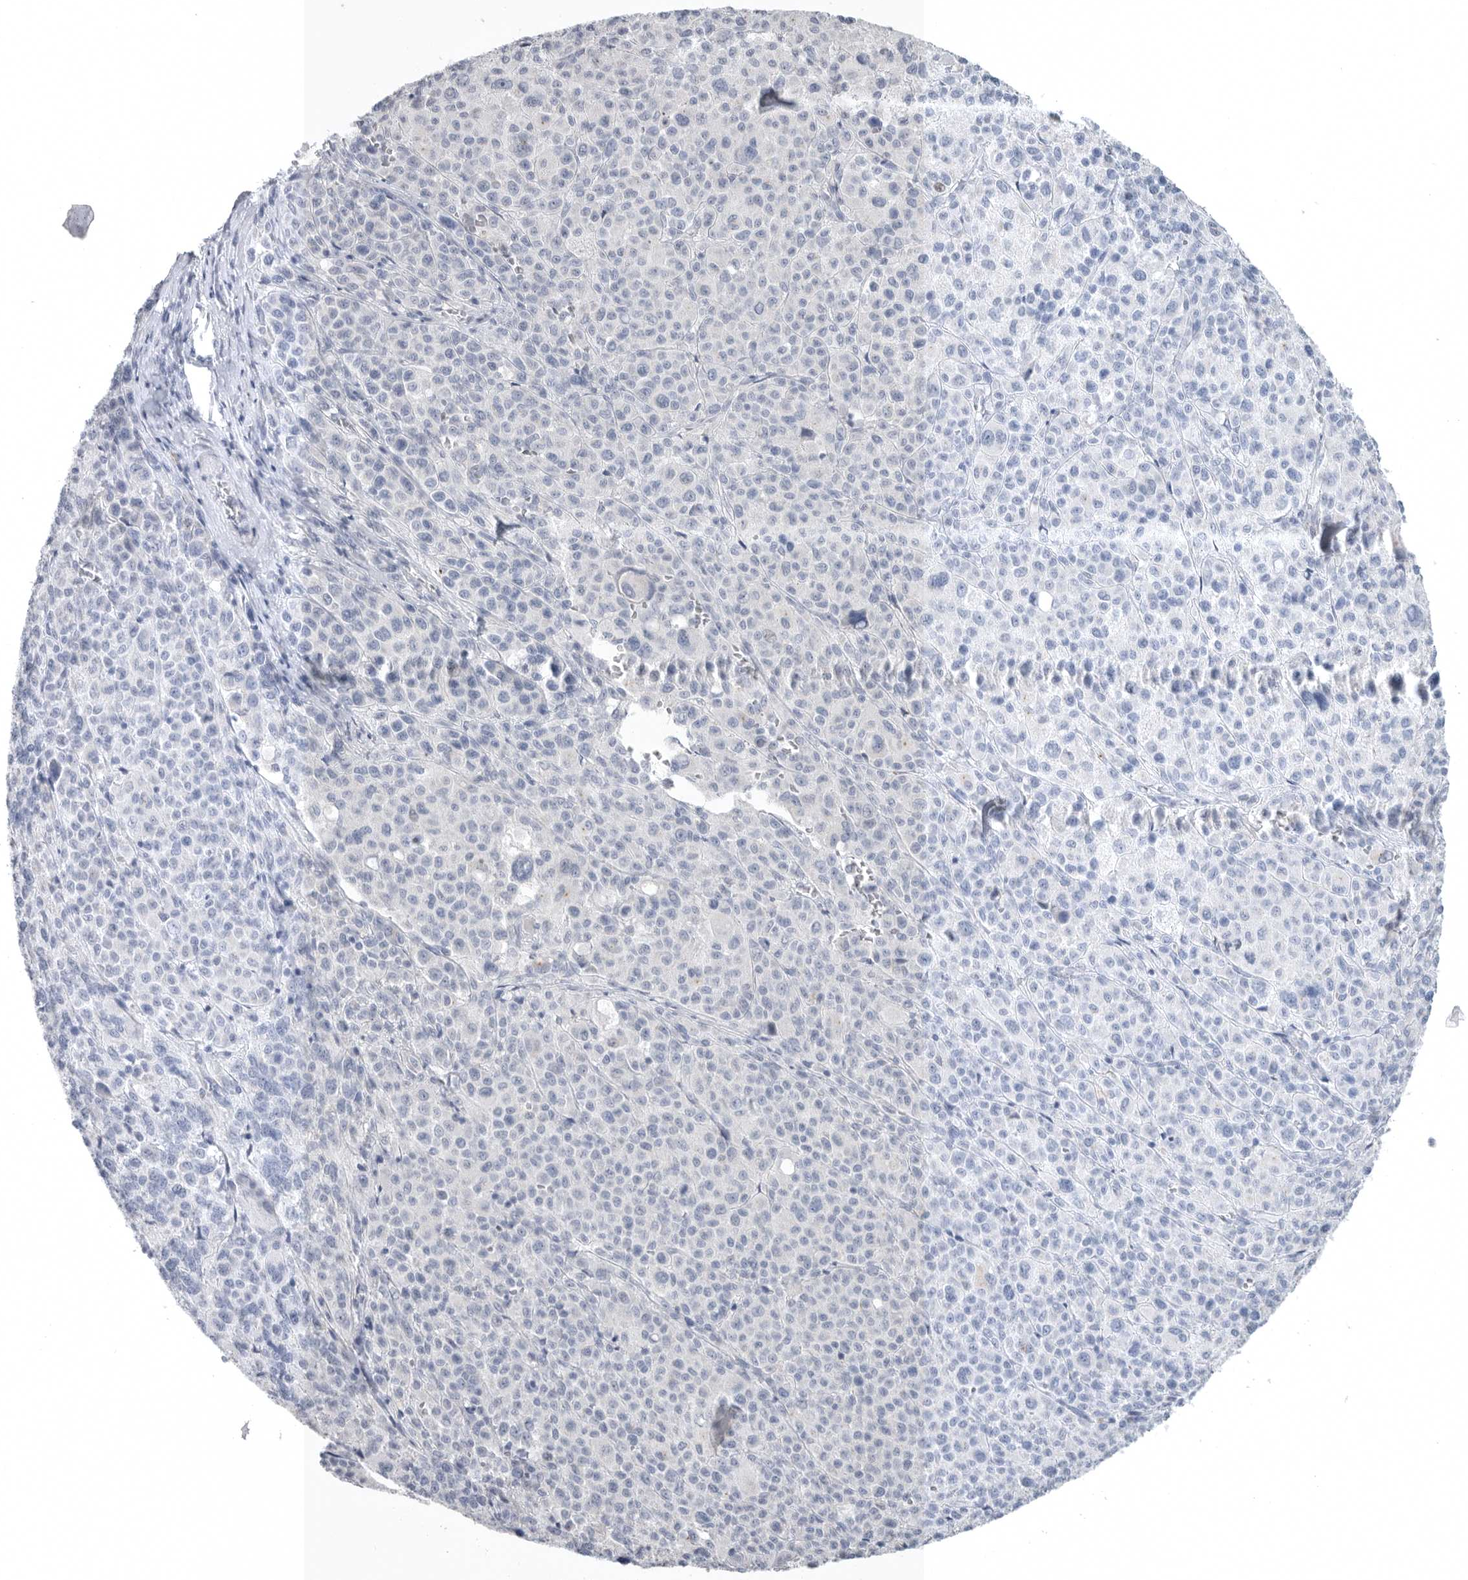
{"staining": {"intensity": "negative", "quantity": "none", "location": "none"}, "tissue": "melanoma", "cell_type": "Tumor cells", "image_type": "cancer", "snomed": [{"axis": "morphology", "description": "Malignant melanoma, Metastatic site"}, {"axis": "topography", "description": "Skin"}], "caption": "Human malignant melanoma (metastatic site) stained for a protein using immunohistochemistry displays no expression in tumor cells.", "gene": "TIMP1", "patient": {"sex": "female", "age": 74}}